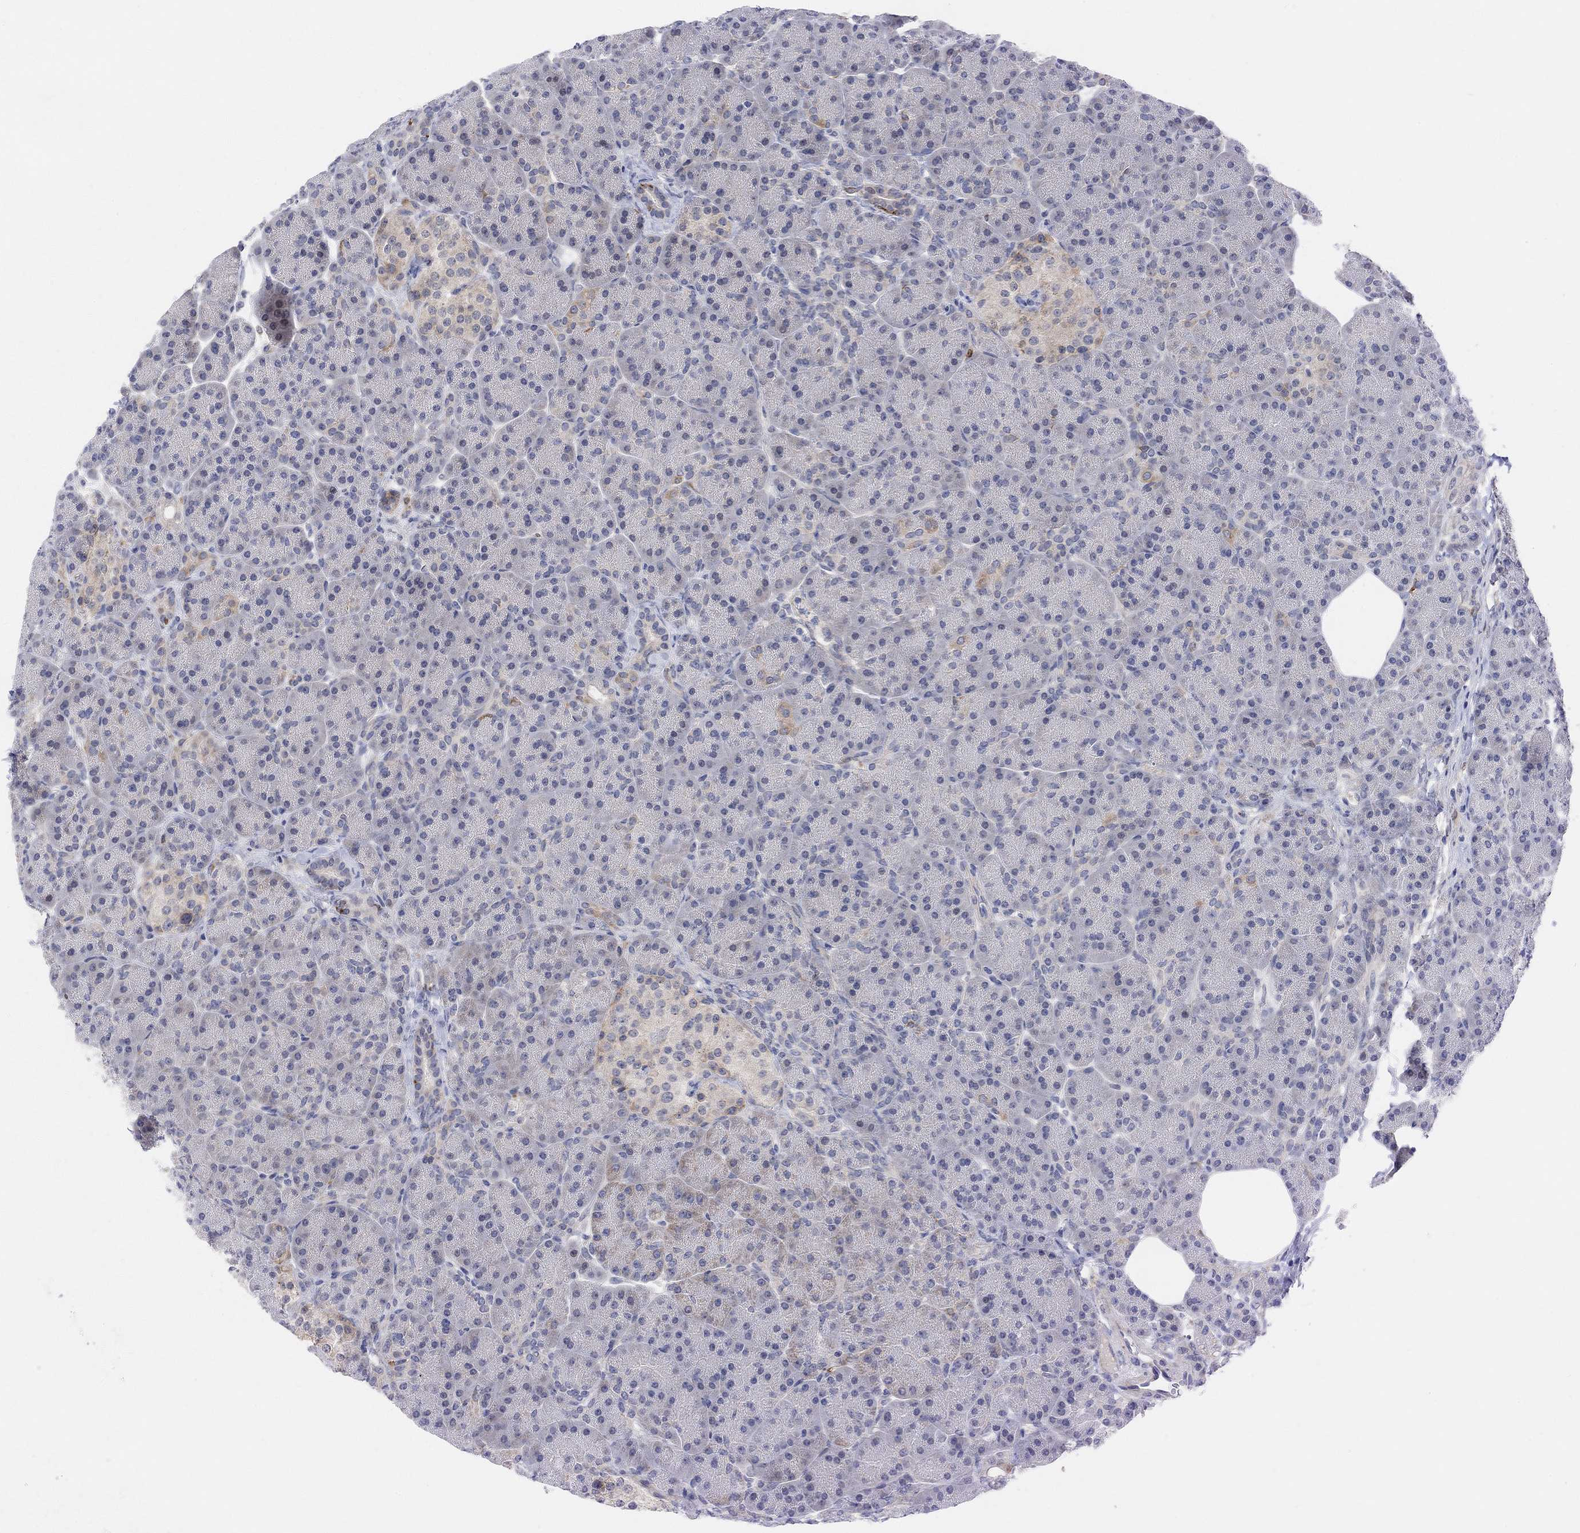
{"staining": {"intensity": "weak", "quantity": "<25%", "location": "cytoplasmic/membranous"}, "tissue": "pancreas", "cell_type": "Exocrine glandular cells", "image_type": "normal", "snomed": [{"axis": "morphology", "description": "Normal tissue, NOS"}, {"axis": "topography", "description": "Pancreas"}], "caption": "An IHC histopathology image of normal pancreas is shown. There is no staining in exocrine glandular cells of pancreas. (DAB immunohistochemistry with hematoxylin counter stain).", "gene": "HCRTR1", "patient": {"sex": "female", "age": 63}}